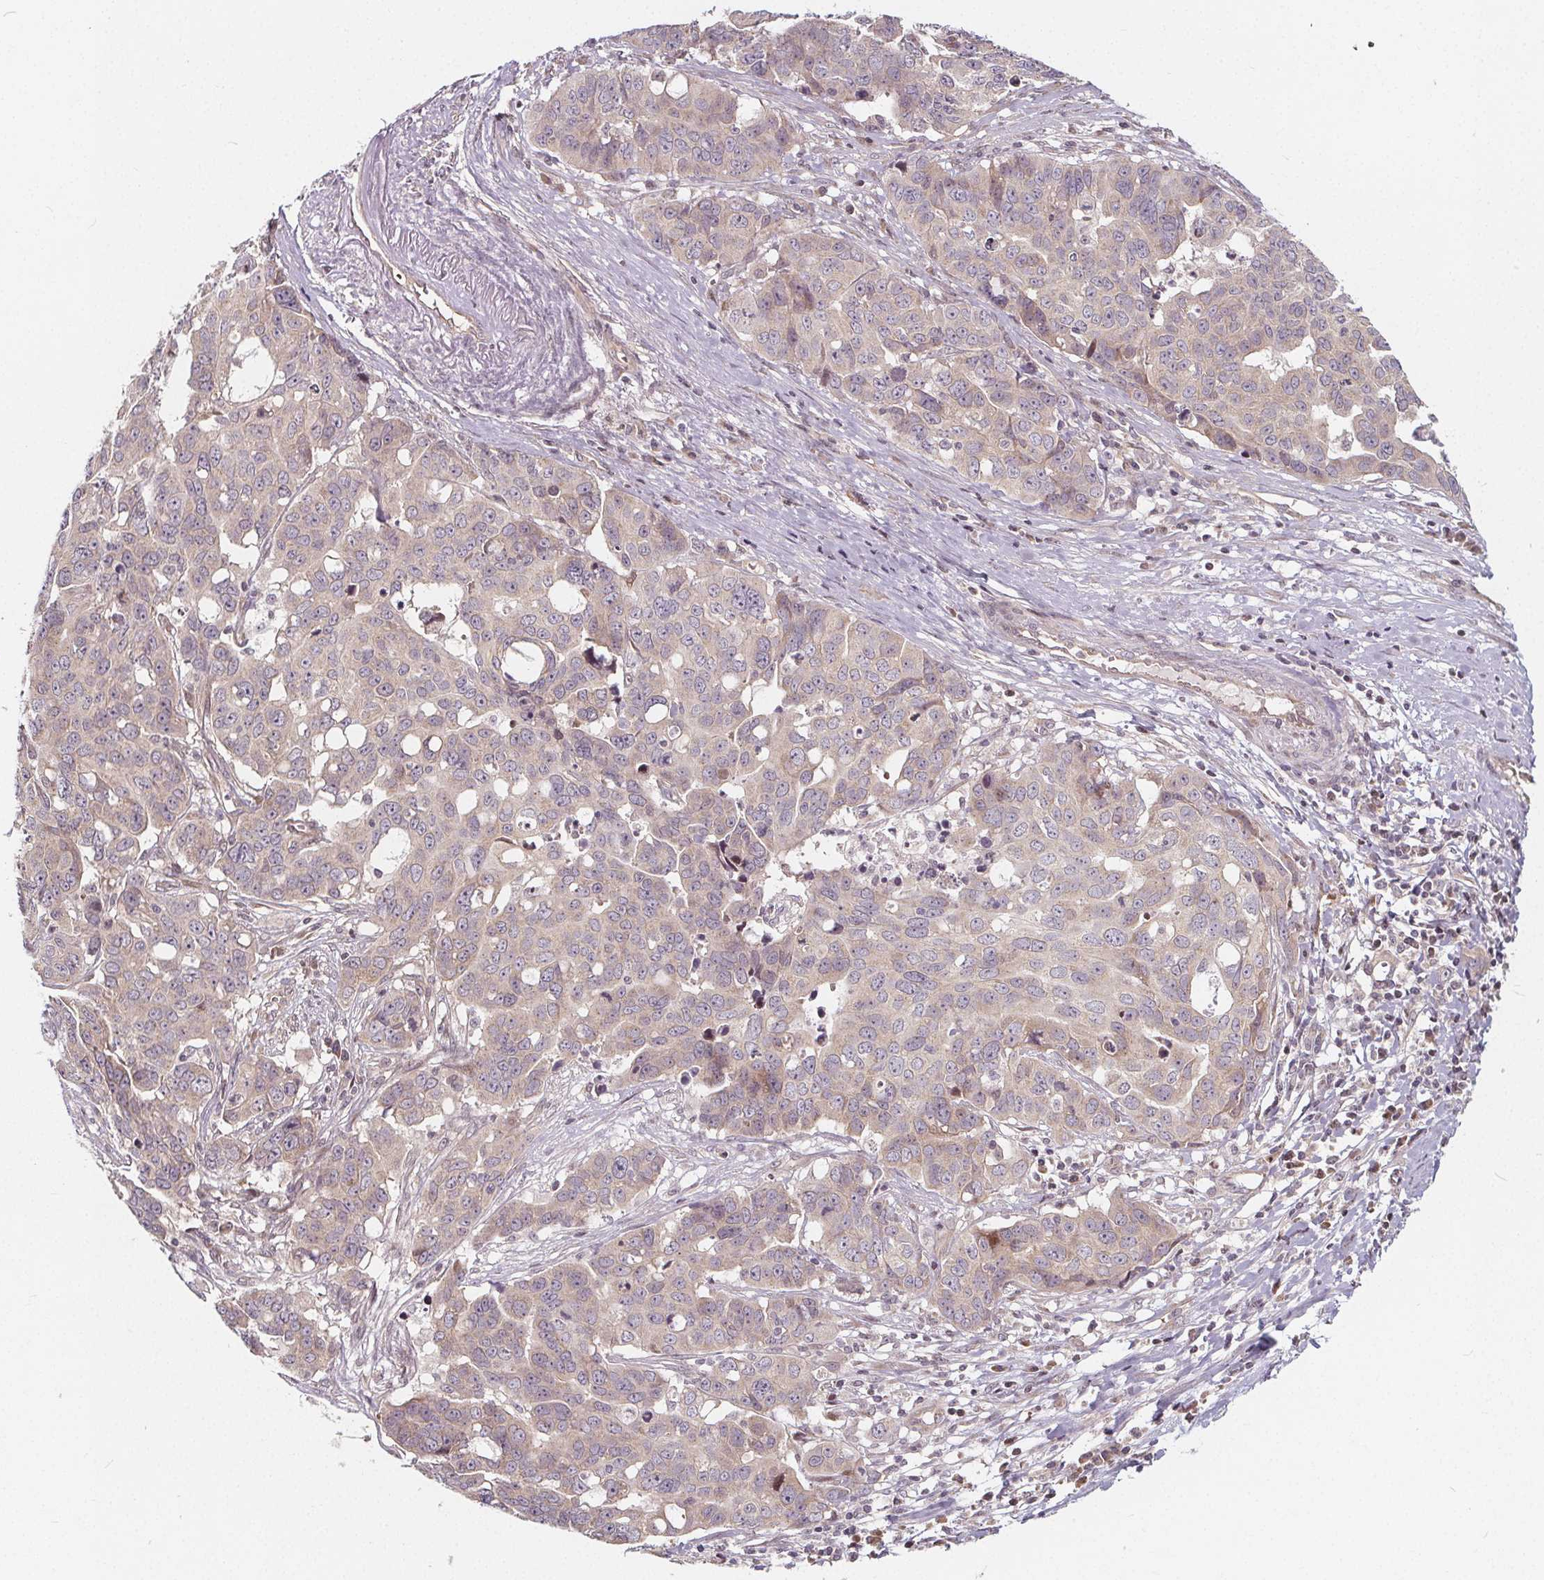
{"staining": {"intensity": "negative", "quantity": "none", "location": "none"}, "tissue": "ovarian cancer", "cell_type": "Tumor cells", "image_type": "cancer", "snomed": [{"axis": "morphology", "description": "Carcinoma, endometroid"}, {"axis": "topography", "description": "Ovary"}], "caption": "Histopathology image shows no protein staining in tumor cells of ovarian cancer tissue. (IHC, brightfield microscopy, high magnification).", "gene": "AKT1S1", "patient": {"sex": "female", "age": 78}}